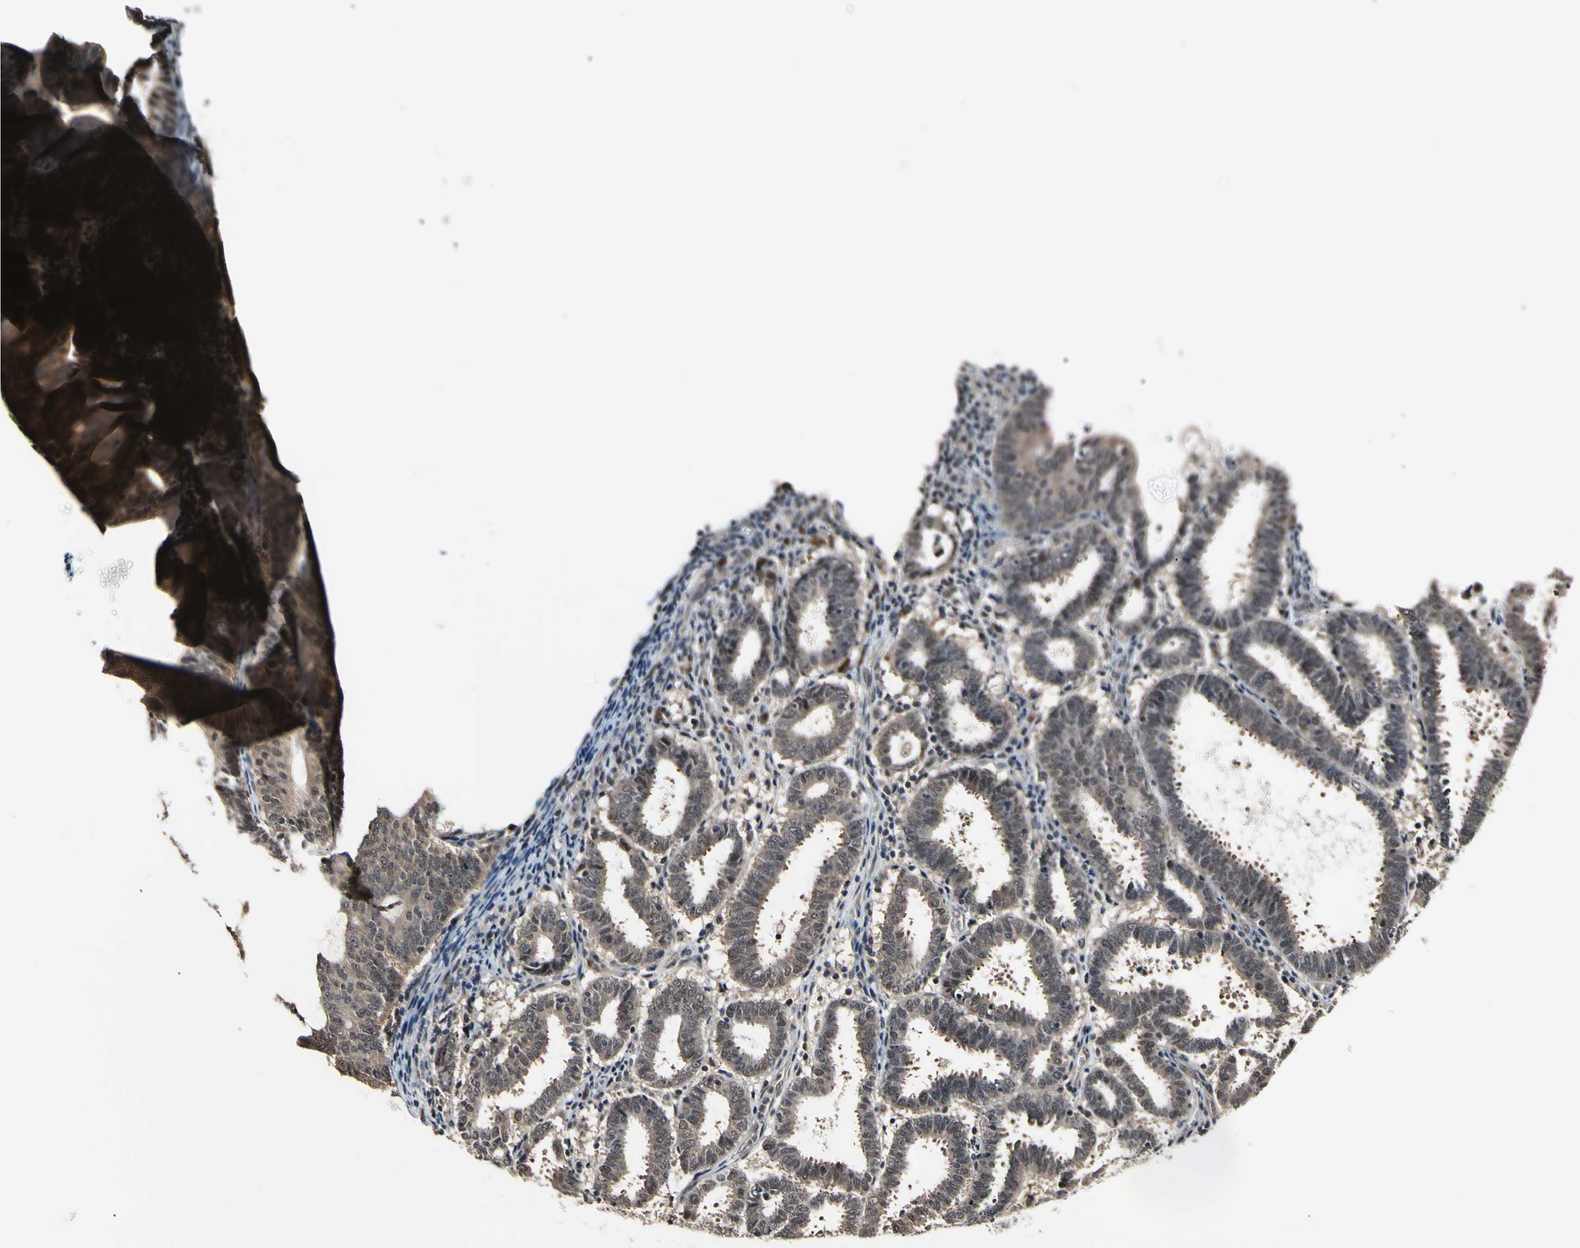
{"staining": {"intensity": "weak", "quantity": ">75%", "location": "cytoplasmic/membranous,nuclear"}, "tissue": "endometrial cancer", "cell_type": "Tumor cells", "image_type": "cancer", "snomed": [{"axis": "morphology", "description": "Adenocarcinoma, NOS"}, {"axis": "topography", "description": "Uterus"}], "caption": "Human endometrial cancer (adenocarcinoma) stained with a brown dye exhibits weak cytoplasmic/membranous and nuclear positive staining in approximately >75% of tumor cells.", "gene": "PSMD10", "patient": {"sex": "female", "age": 83}}